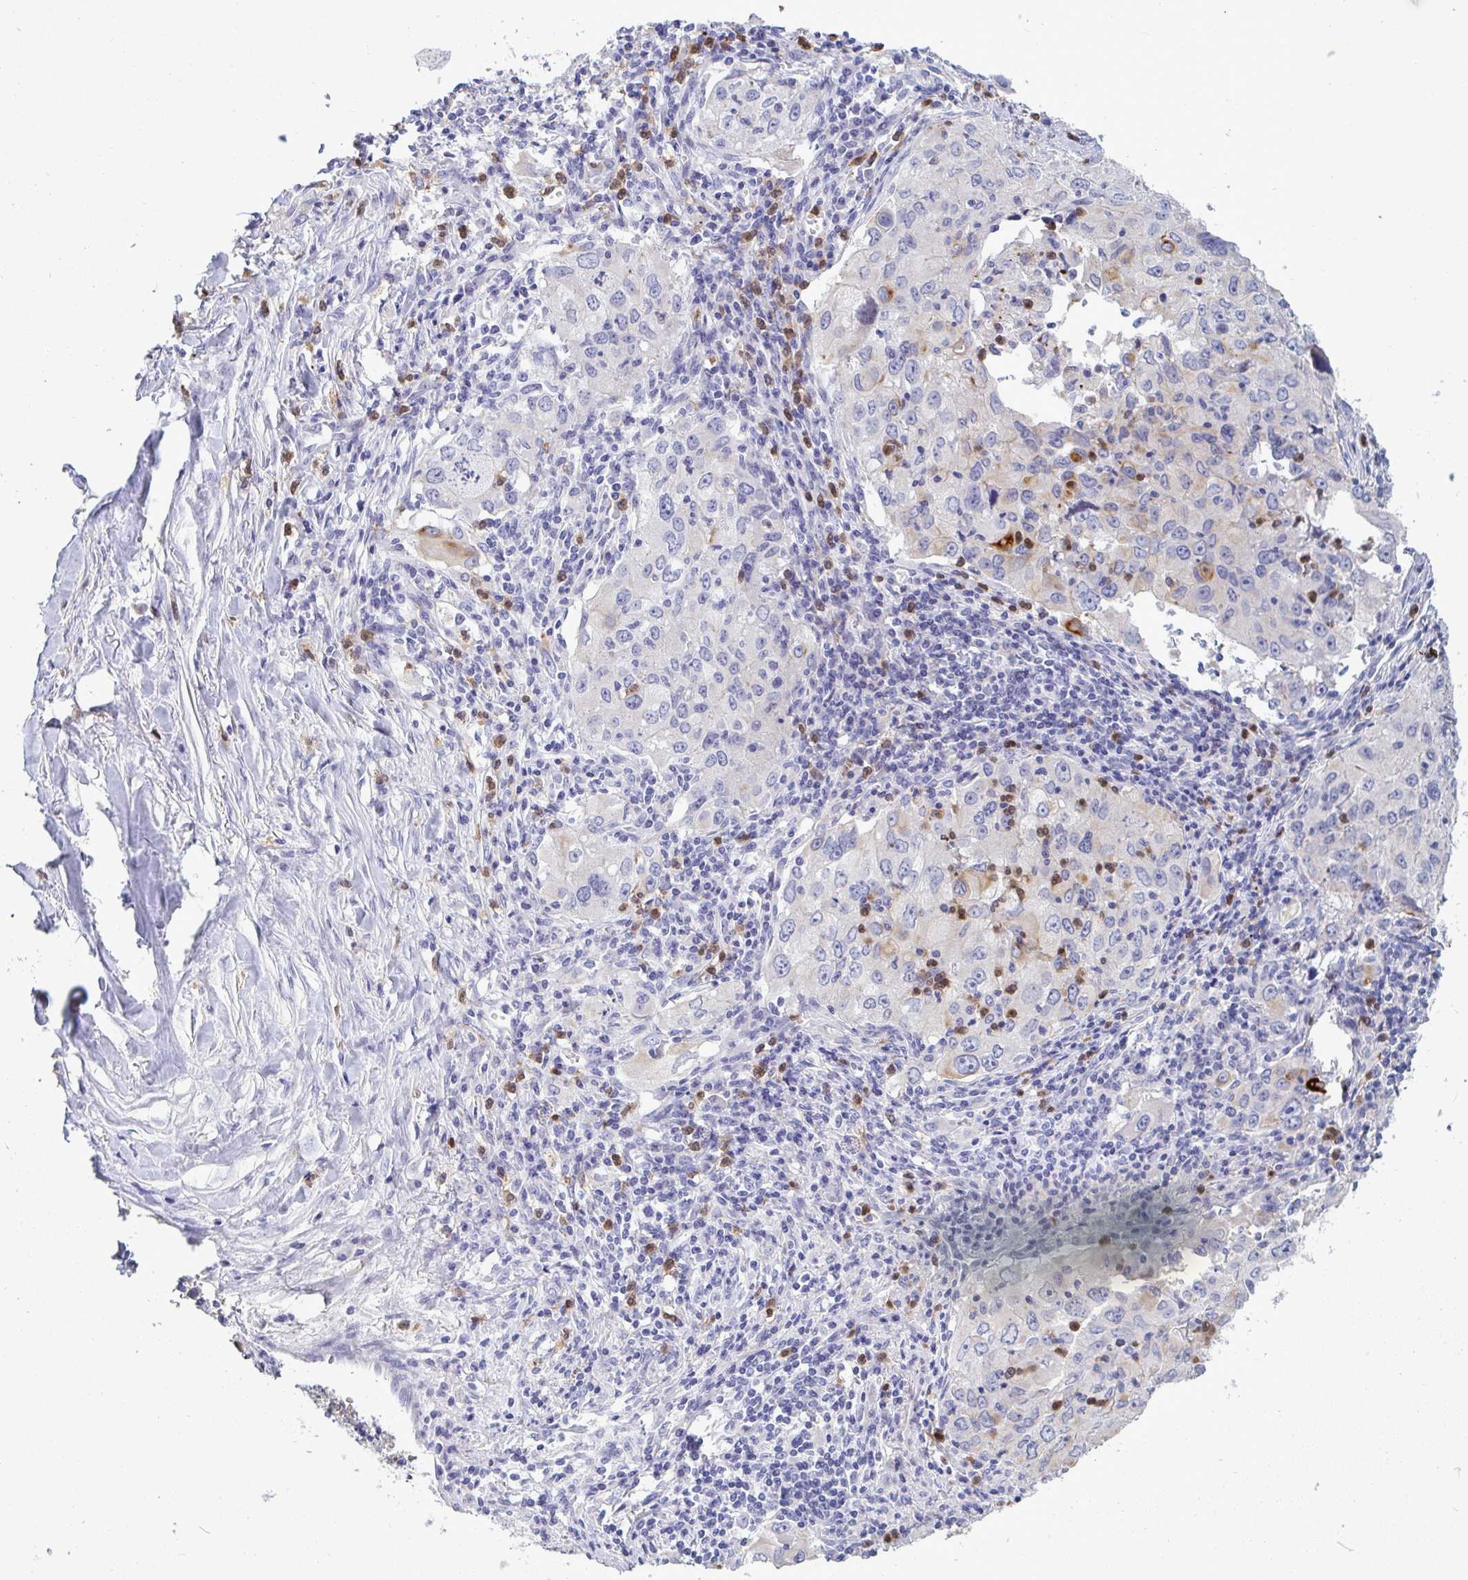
{"staining": {"intensity": "negative", "quantity": "none", "location": "none"}, "tissue": "lung cancer", "cell_type": "Tumor cells", "image_type": "cancer", "snomed": [{"axis": "morphology", "description": "Adenocarcinoma, NOS"}, {"axis": "morphology", "description": "Adenocarcinoma, metastatic, NOS"}, {"axis": "topography", "description": "Lymph node"}, {"axis": "topography", "description": "Lung"}], "caption": "DAB (3,3'-diaminobenzidine) immunohistochemical staining of human lung cancer exhibits no significant positivity in tumor cells. (Brightfield microscopy of DAB IHC at high magnification).", "gene": "TAS2R38", "patient": {"sex": "female", "age": 42}}